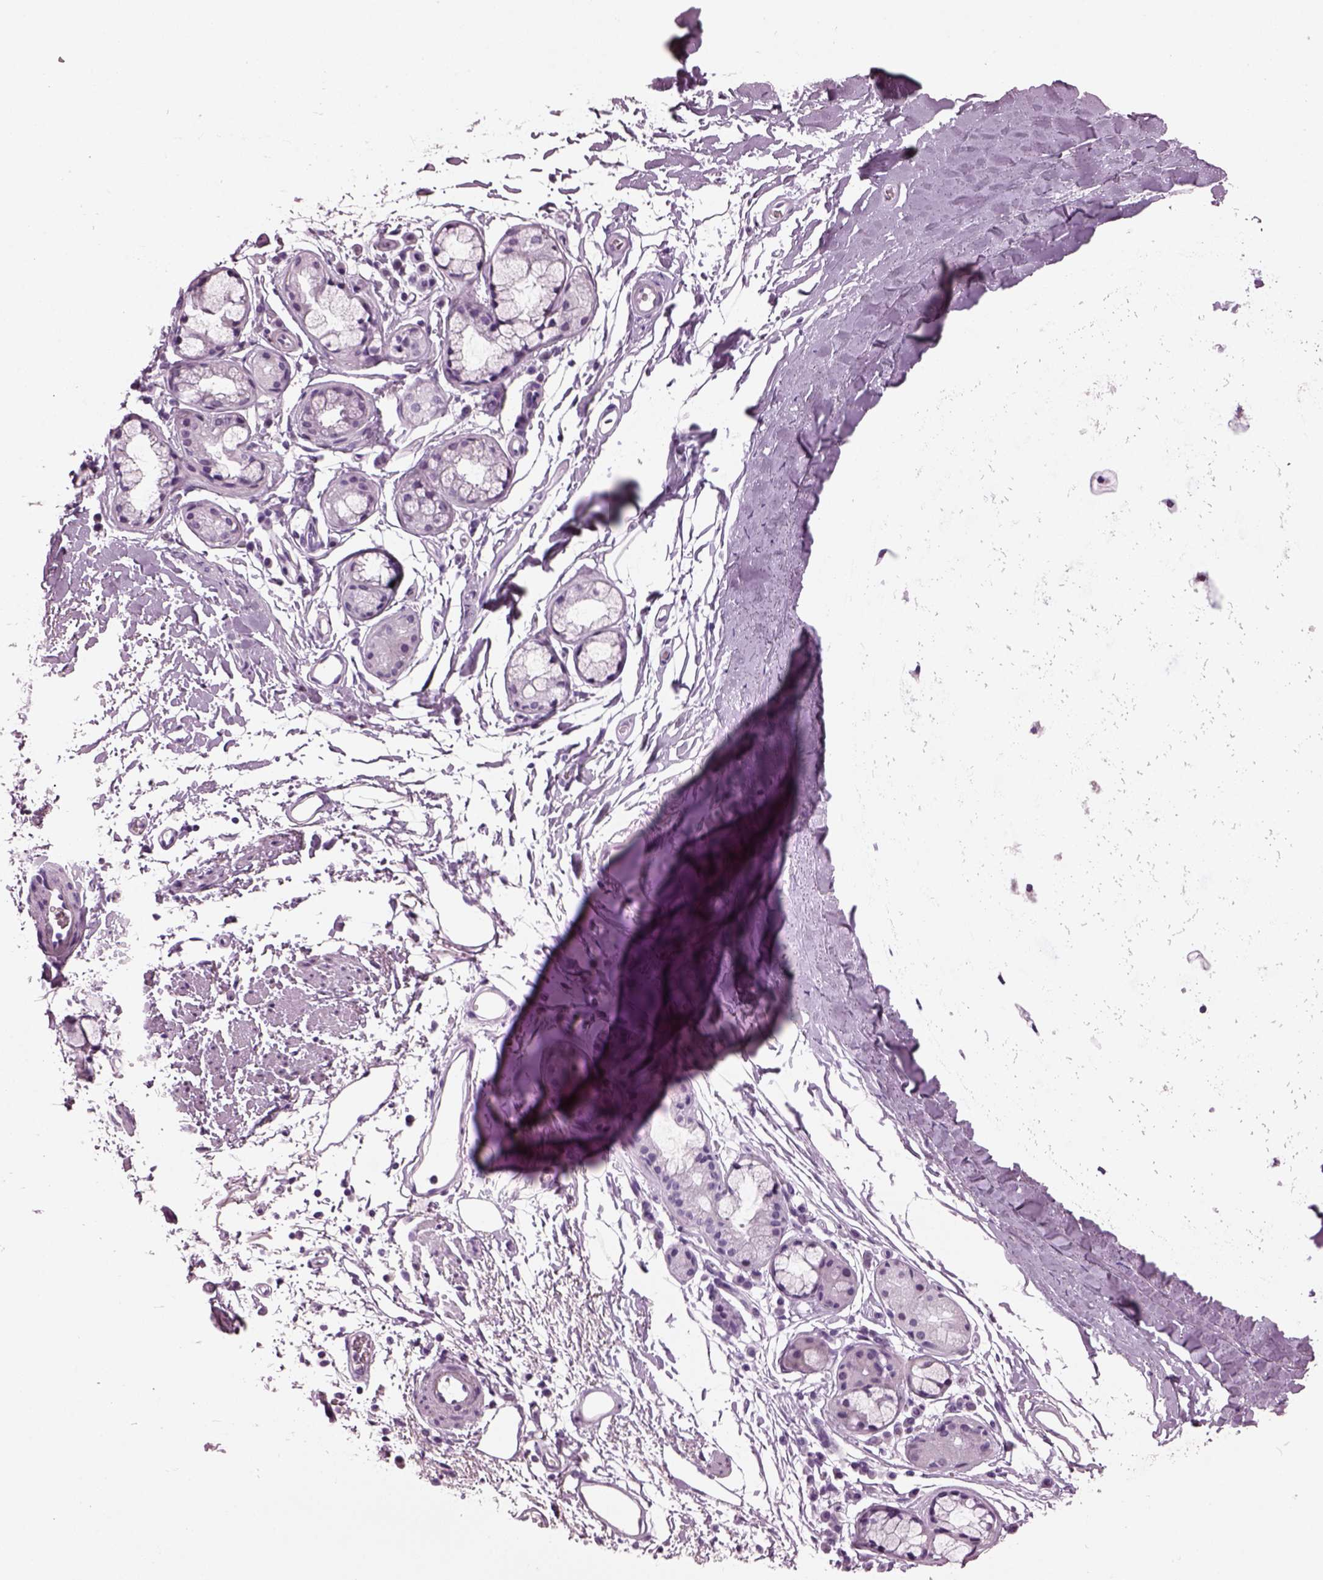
{"staining": {"intensity": "negative", "quantity": "none", "location": "none"}, "tissue": "adipose tissue", "cell_type": "Adipocytes", "image_type": "normal", "snomed": [{"axis": "morphology", "description": "Normal tissue, NOS"}, {"axis": "topography", "description": "Lymph node"}, {"axis": "topography", "description": "Bronchus"}], "caption": "Immunohistochemistry of benign human adipose tissue shows no staining in adipocytes.", "gene": "KRTAP3", "patient": {"sex": "female", "age": 70}}